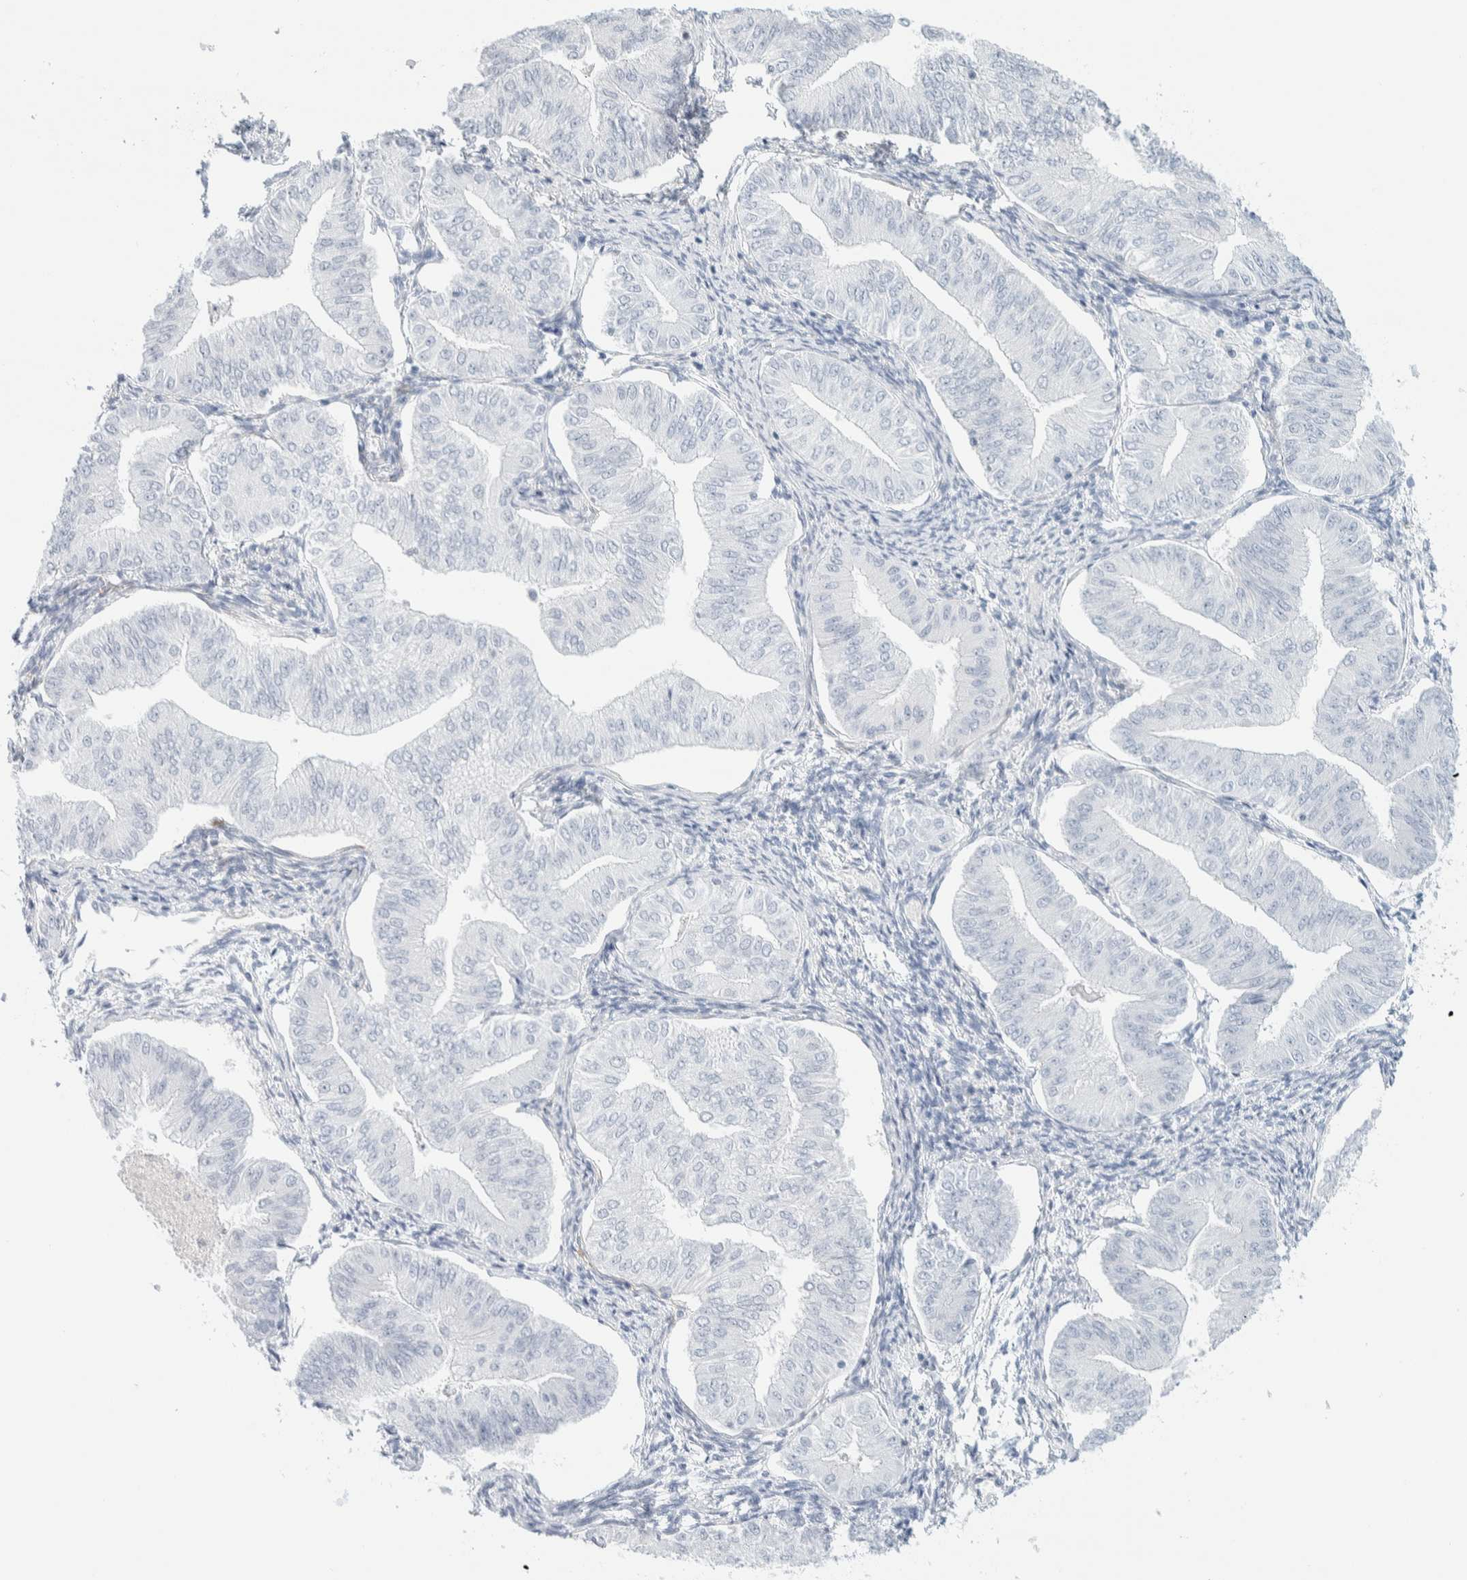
{"staining": {"intensity": "negative", "quantity": "none", "location": "none"}, "tissue": "endometrial cancer", "cell_type": "Tumor cells", "image_type": "cancer", "snomed": [{"axis": "morphology", "description": "Normal tissue, NOS"}, {"axis": "morphology", "description": "Adenocarcinoma, NOS"}, {"axis": "topography", "description": "Endometrium"}], "caption": "The immunohistochemistry (IHC) micrograph has no significant positivity in tumor cells of adenocarcinoma (endometrial) tissue.", "gene": "ATCAY", "patient": {"sex": "female", "age": 53}}